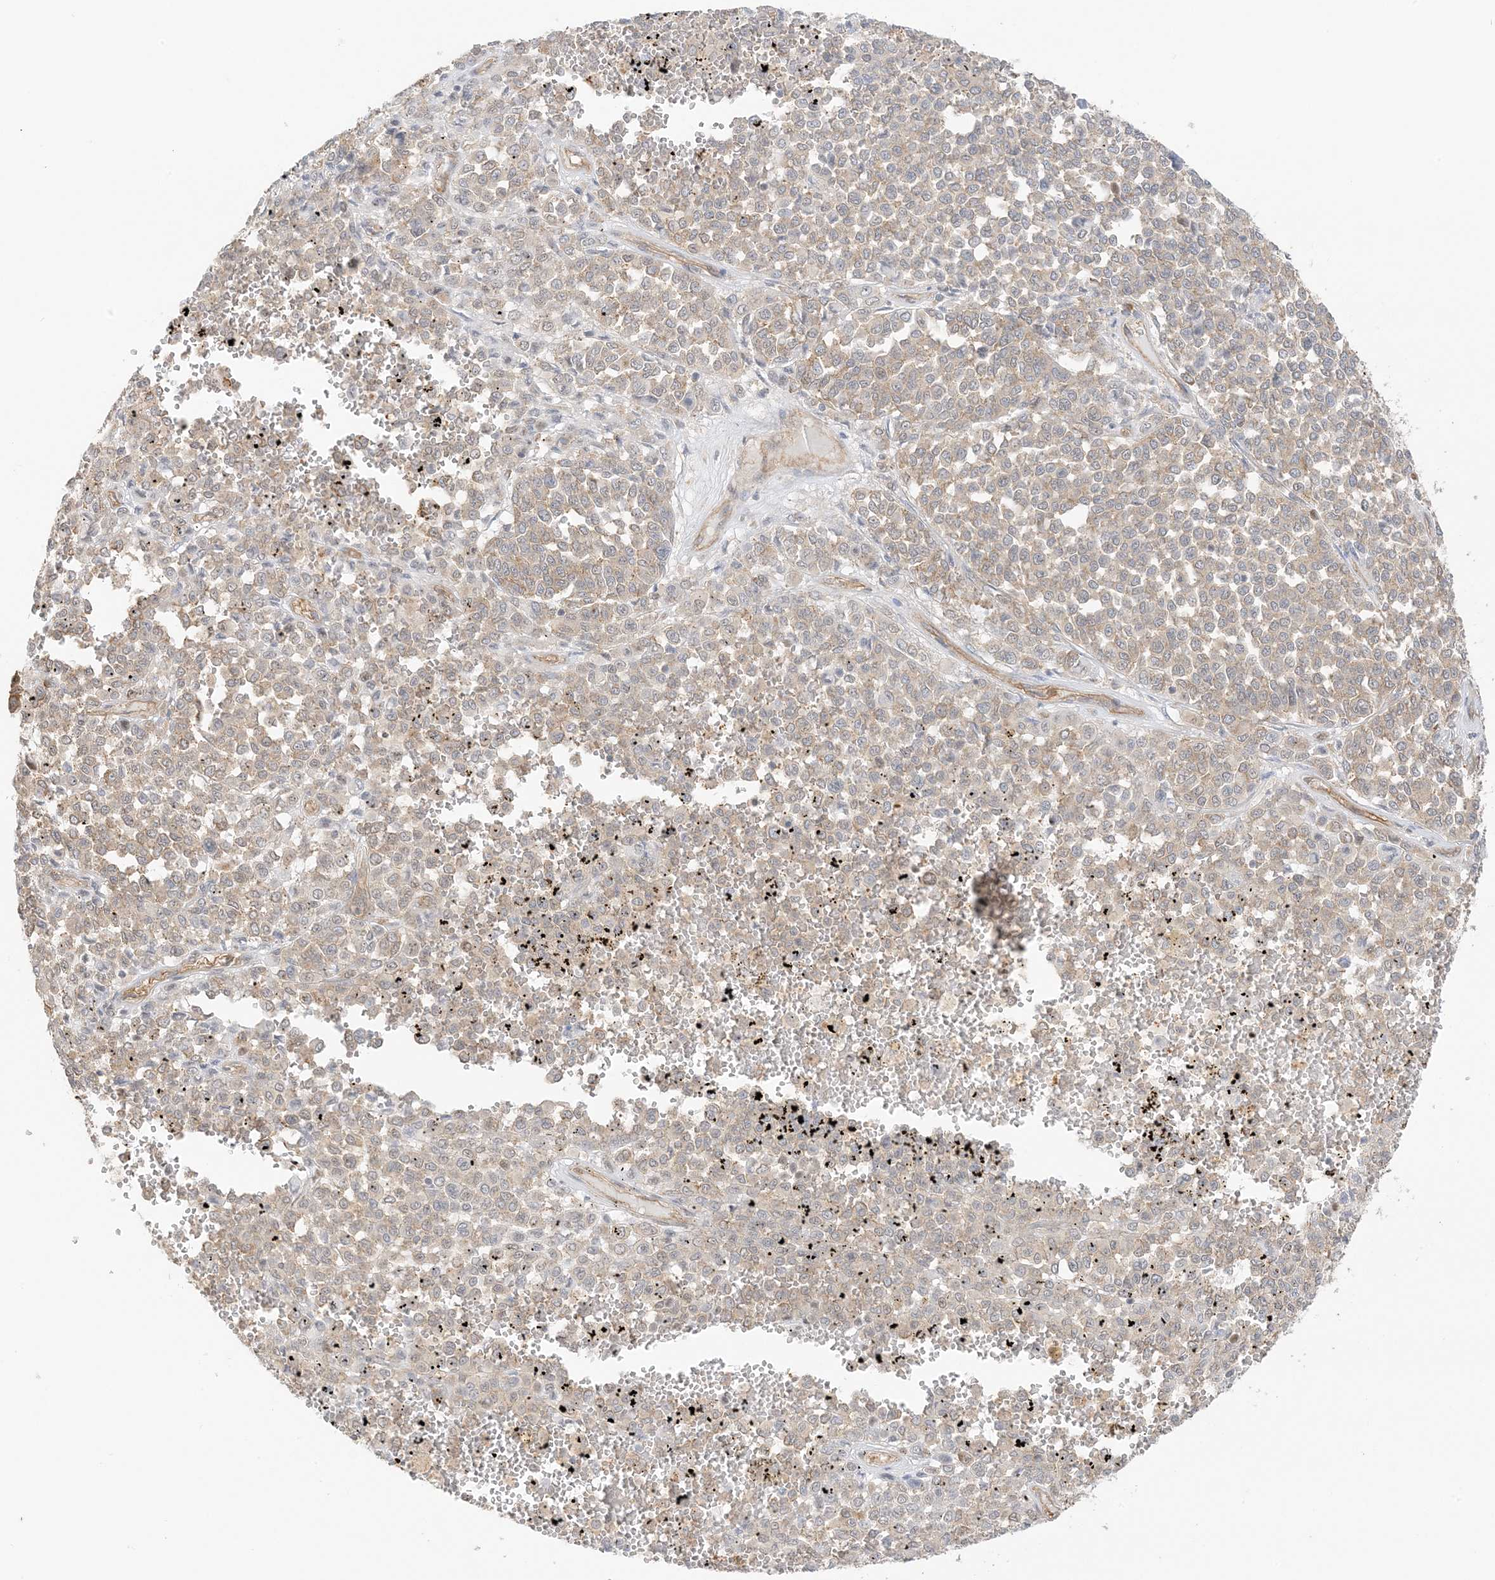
{"staining": {"intensity": "weak", "quantity": "25%-75%", "location": "cytoplasmic/membranous"}, "tissue": "melanoma", "cell_type": "Tumor cells", "image_type": "cancer", "snomed": [{"axis": "morphology", "description": "Malignant melanoma, Metastatic site"}, {"axis": "topography", "description": "Pancreas"}], "caption": "Protein staining of malignant melanoma (metastatic site) tissue displays weak cytoplasmic/membranous staining in about 25%-75% of tumor cells.", "gene": "UBAP2L", "patient": {"sex": "female", "age": 30}}